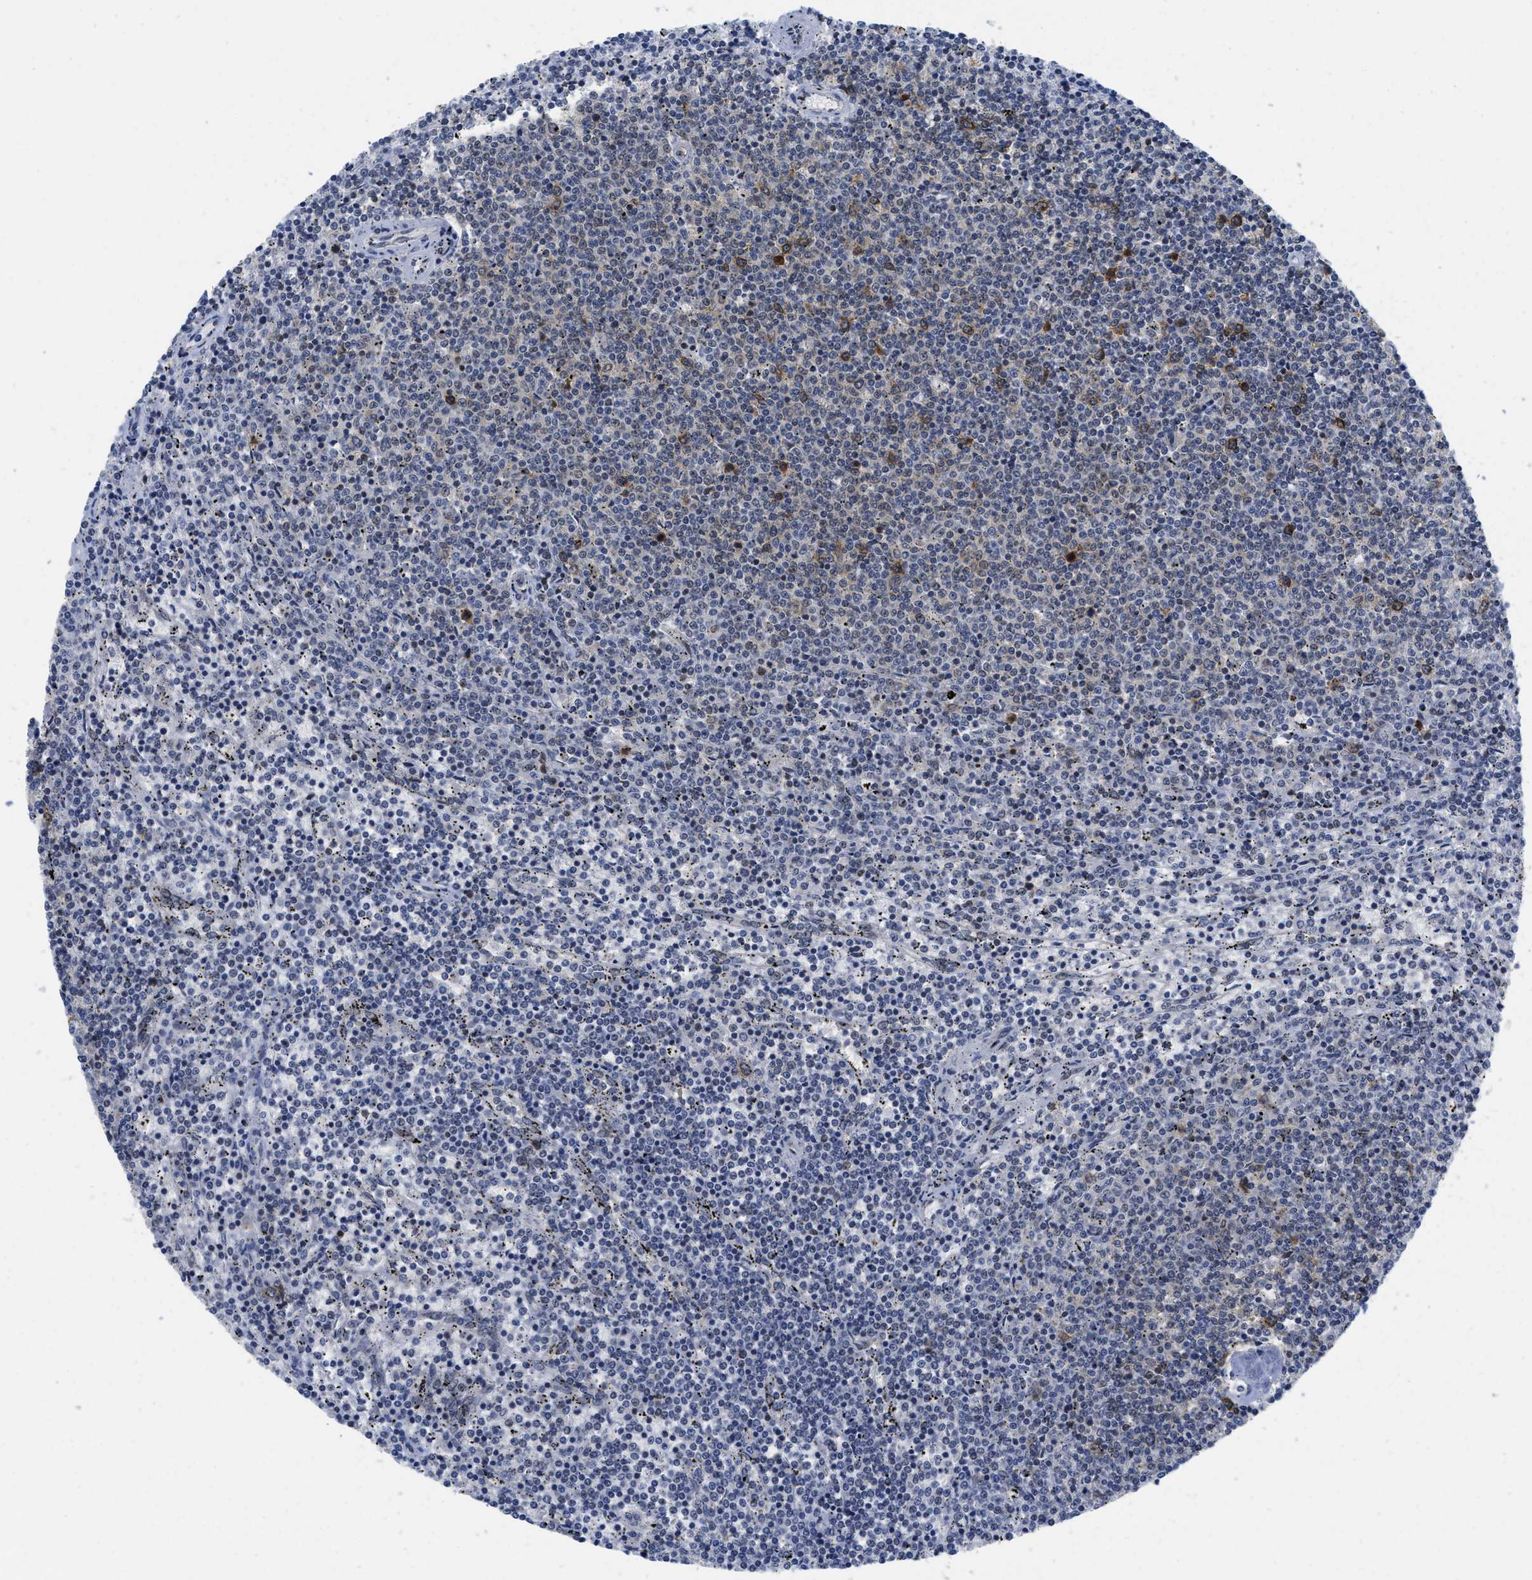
{"staining": {"intensity": "moderate", "quantity": "<25%", "location": "cytoplasmic/membranous"}, "tissue": "lymphoma", "cell_type": "Tumor cells", "image_type": "cancer", "snomed": [{"axis": "morphology", "description": "Malignant lymphoma, non-Hodgkin's type, Low grade"}, {"axis": "topography", "description": "Spleen"}], "caption": "A histopathology image of human lymphoma stained for a protein exhibits moderate cytoplasmic/membranous brown staining in tumor cells.", "gene": "HIF1A", "patient": {"sex": "female", "age": 50}}